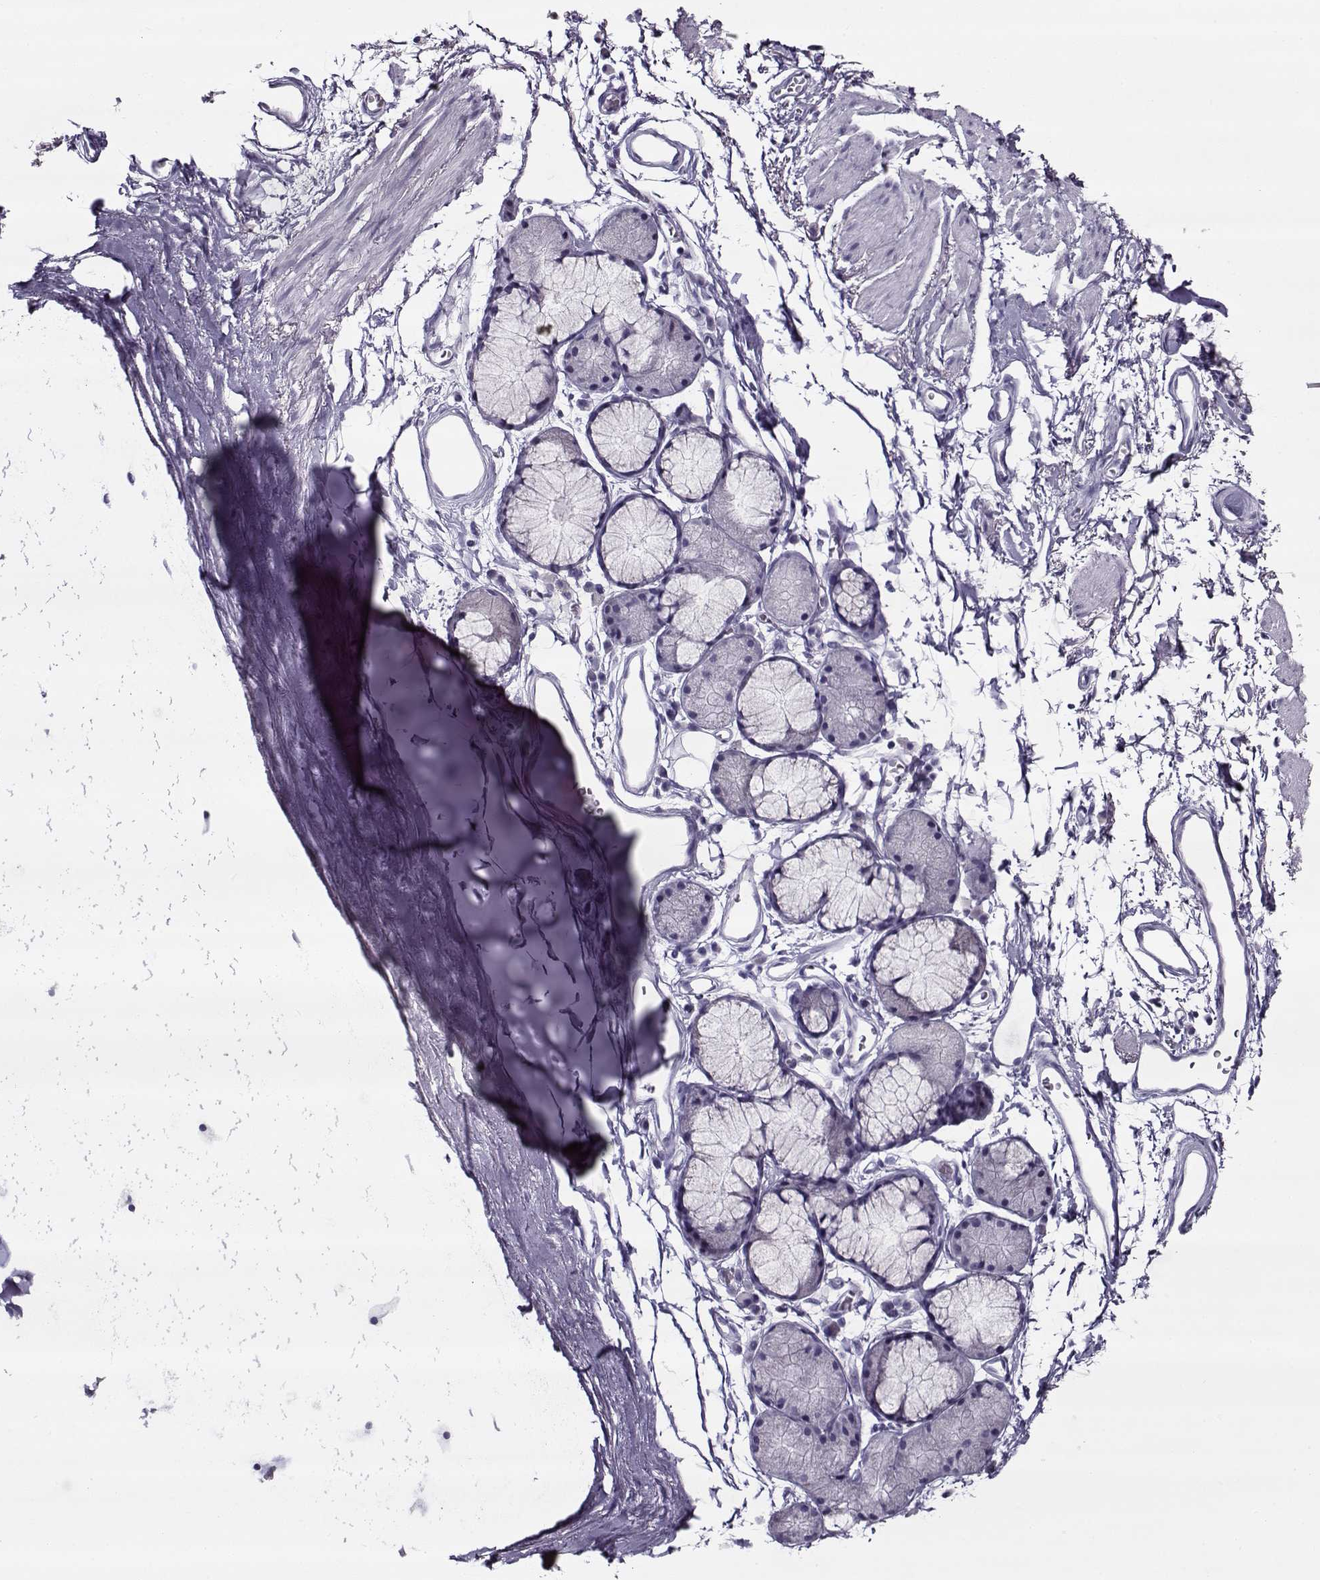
{"staining": {"intensity": "negative", "quantity": "none", "location": "none"}, "tissue": "adipose tissue", "cell_type": "Adipocytes", "image_type": "normal", "snomed": [{"axis": "morphology", "description": "Normal tissue, NOS"}, {"axis": "topography", "description": "Cartilage tissue"}, {"axis": "topography", "description": "Bronchus"}], "caption": "A high-resolution micrograph shows IHC staining of benign adipose tissue, which exhibits no significant expression in adipocytes. (DAB (3,3'-diaminobenzidine) IHC with hematoxylin counter stain).", "gene": "GAGE10", "patient": {"sex": "female", "age": 79}}